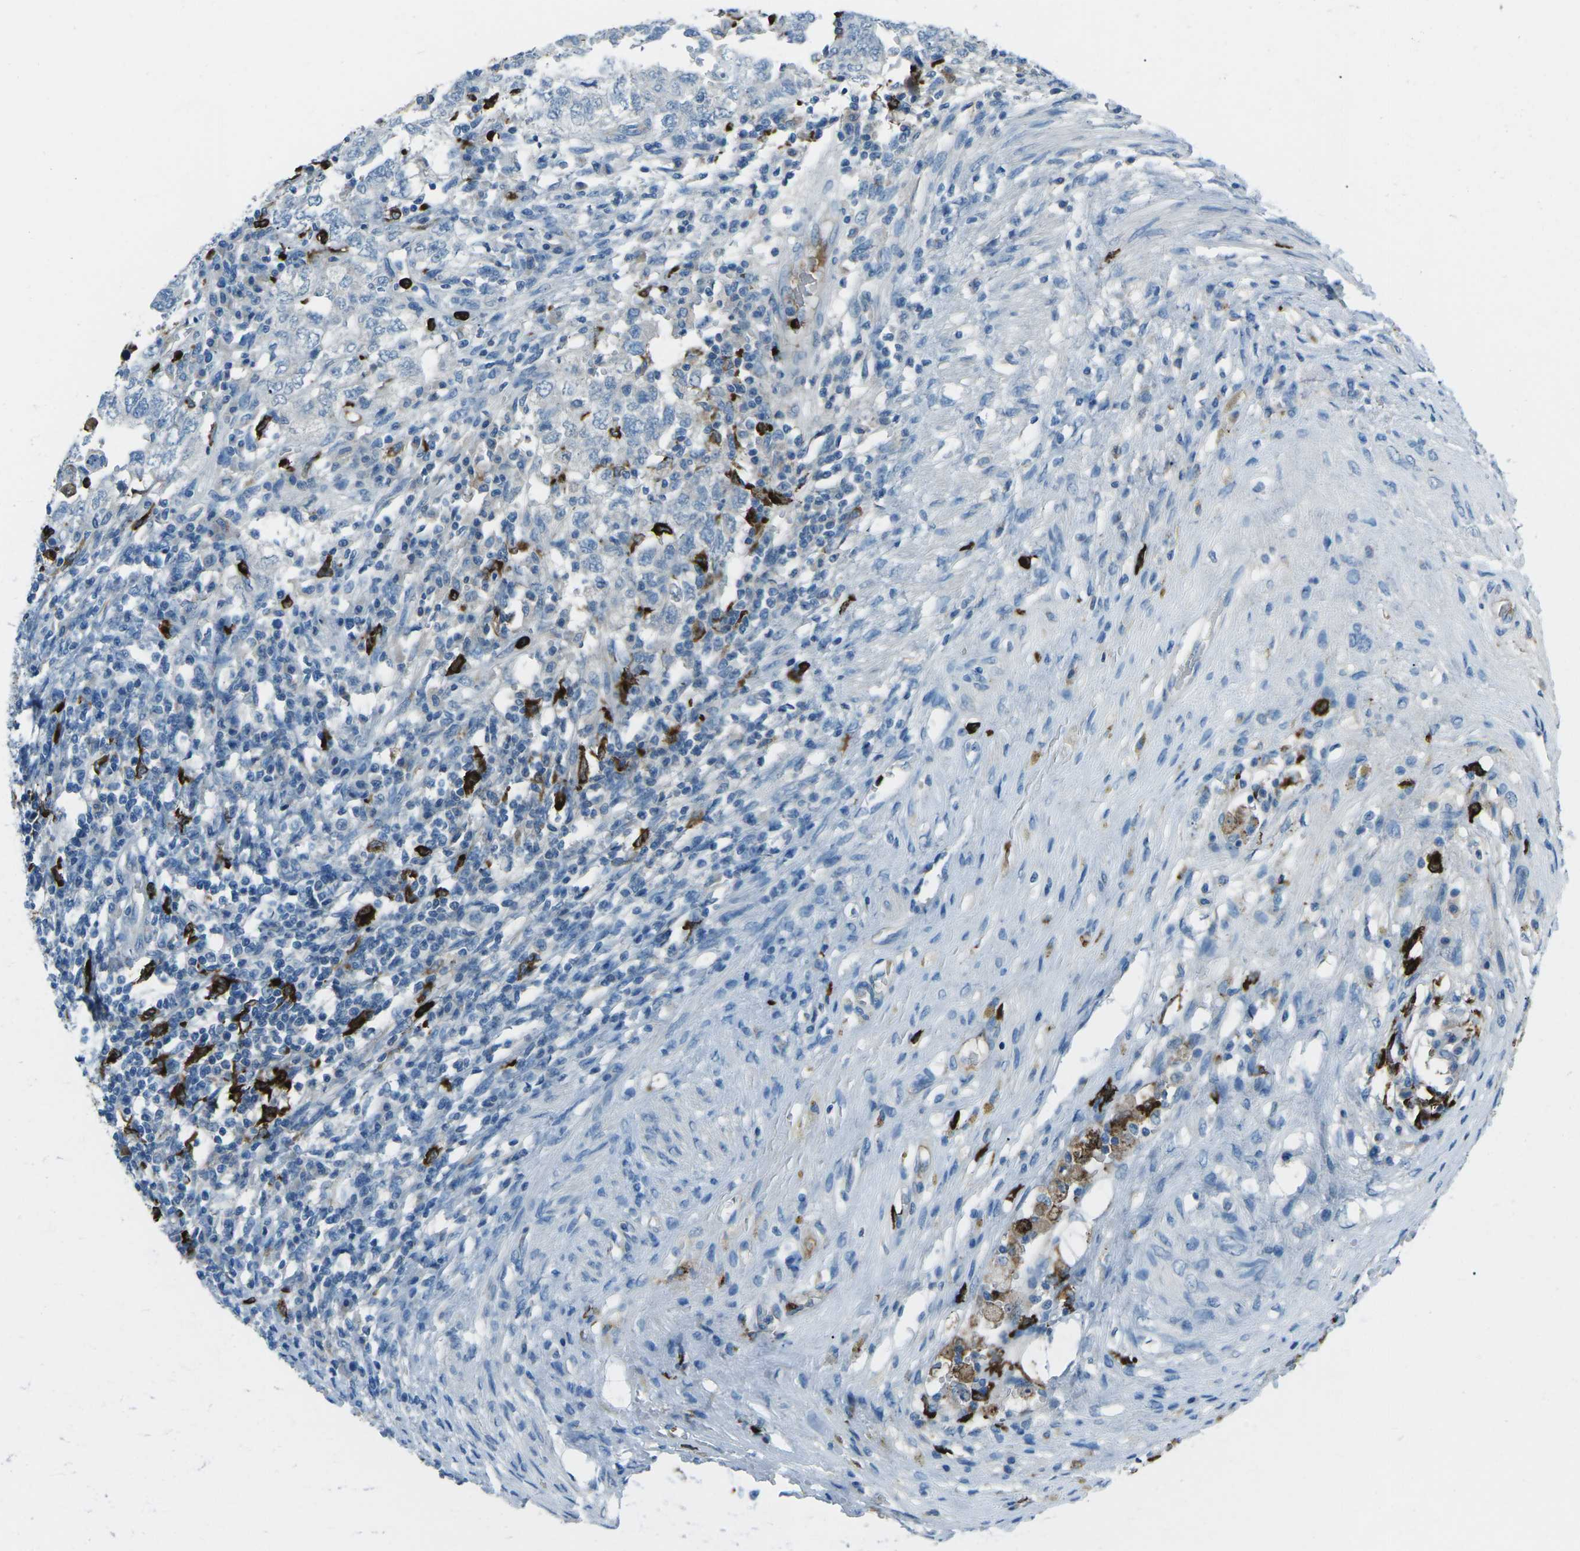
{"staining": {"intensity": "negative", "quantity": "none", "location": "none"}, "tissue": "testis cancer", "cell_type": "Tumor cells", "image_type": "cancer", "snomed": [{"axis": "morphology", "description": "Carcinoma, Embryonal, NOS"}, {"axis": "topography", "description": "Testis"}], "caption": "Human embryonal carcinoma (testis) stained for a protein using immunohistochemistry (IHC) displays no expression in tumor cells.", "gene": "FCN1", "patient": {"sex": "male", "age": 26}}